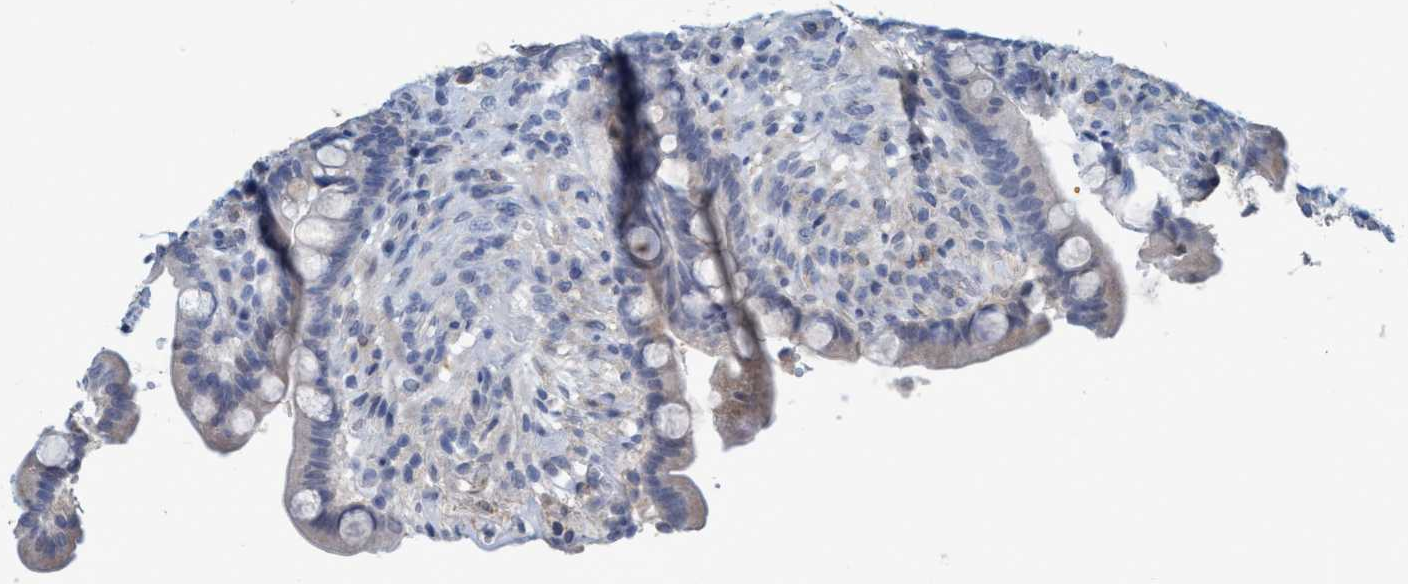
{"staining": {"intensity": "negative", "quantity": "none", "location": "none"}, "tissue": "colon", "cell_type": "Endothelial cells", "image_type": "normal", "snomed": [{"axis": "morphology", "description": "Normal tissue, NOS"}, {"axis": "topography", "description": "Colon"}], "caption": "Immunohistochemical staining of unremarkable human colon displays no significant expression in endothelial cells. Brightfield microscopy of immunohistochemistry stained with DAB (3,3'-diaminobenzidine) (brown) and hematoxylin (blue), captured at high magnification.", "gene": "RNF208", "patient": {"sex": "male", "age": 73}}